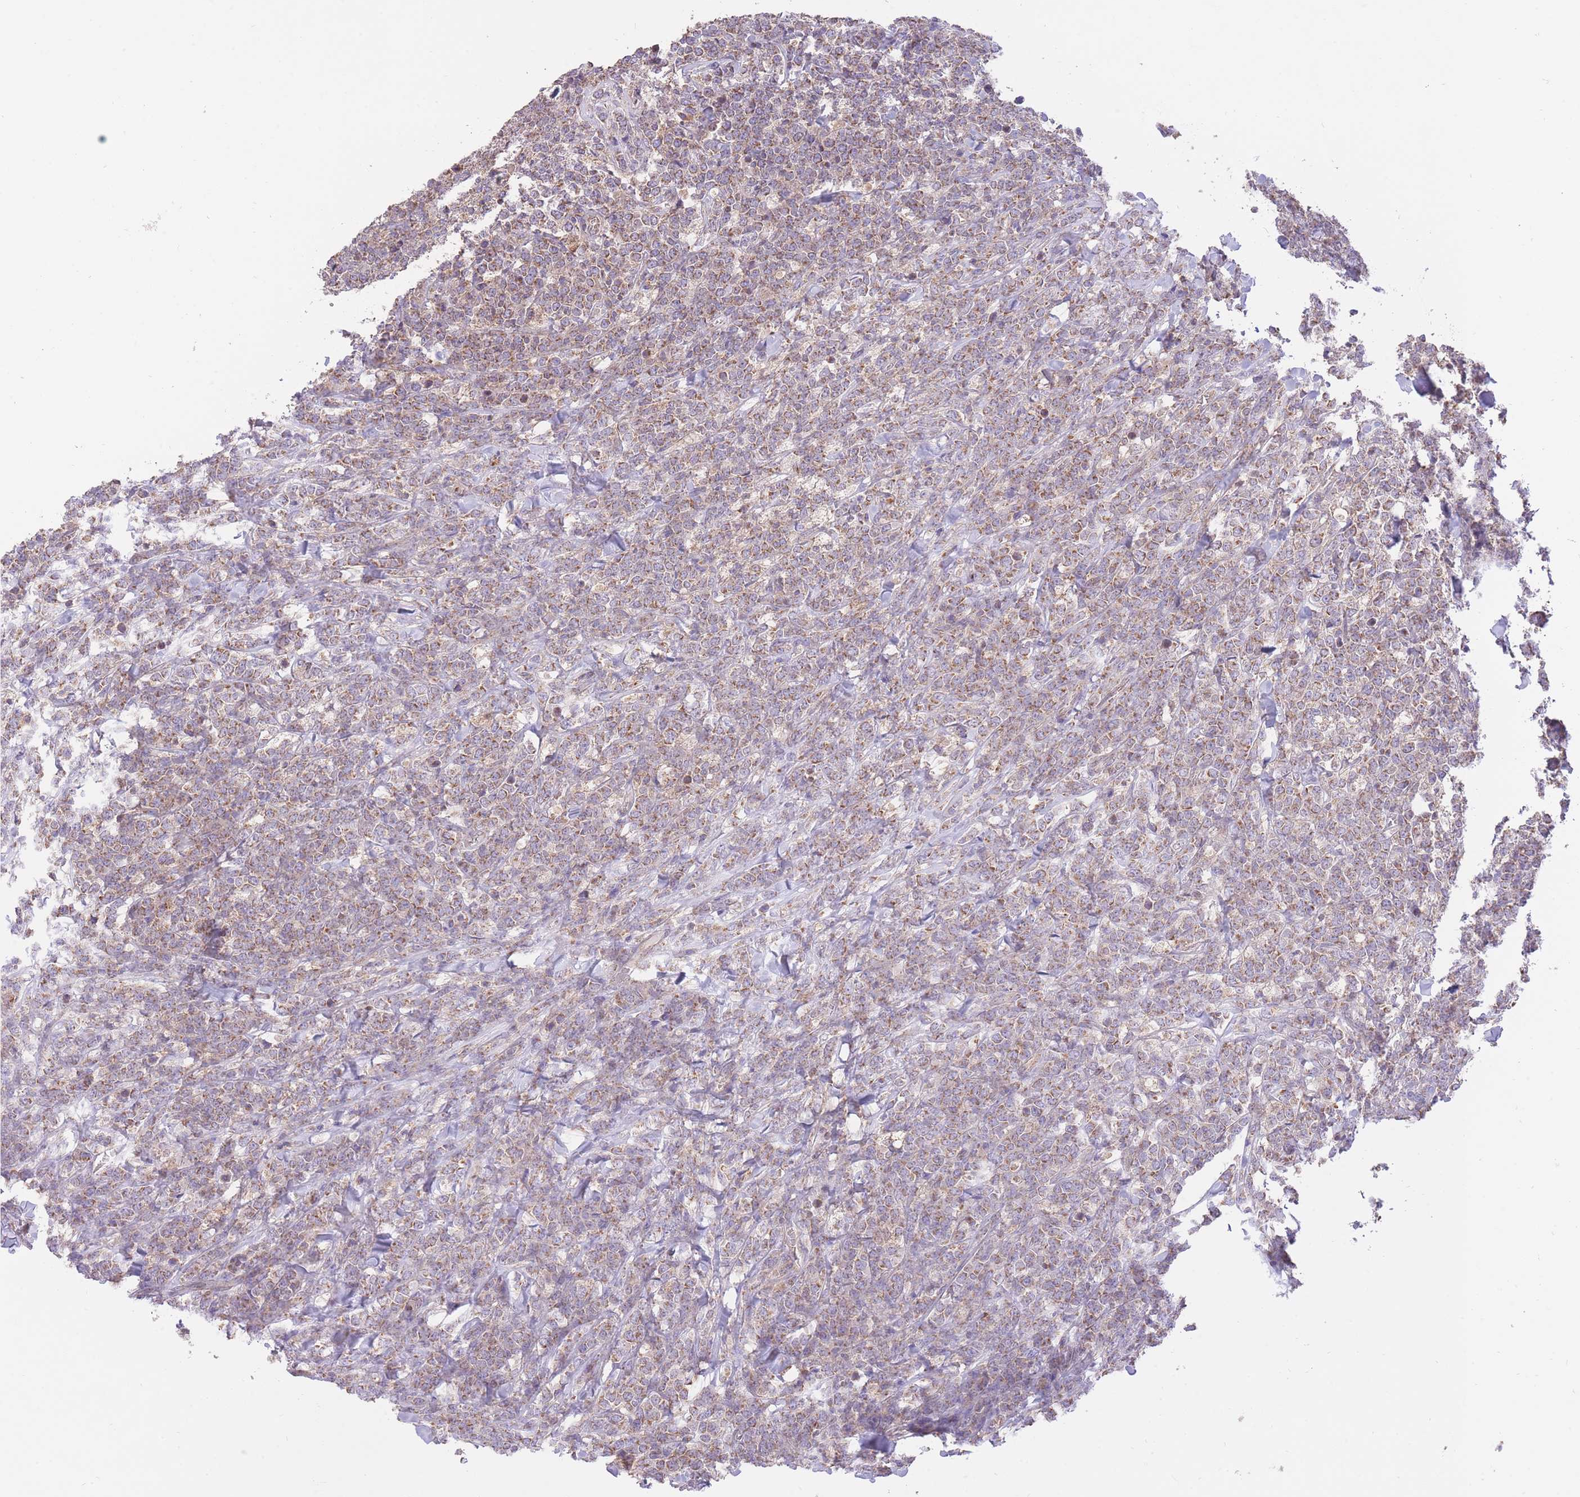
{"staining": {"intensity": "moderate", "quantity": ">75%", "location": "cytoplasmic/membranous"}, "tissue": "lymphoma", "cell_type": "Tumor cells", "image_type": "cancer", "snomed": [{"axis": "morphology", "description": "Malignant lymphoma, non-Hodgkin's type, High grade"}, {"axis": "topography", "description": "Small intestine"}], "caption": "Immunohistochemistry (IHC) histopathology image of neoplastic tissue: high-grade malignant lymphoma, non-Hodgkin's type stained using IHC reveals medium levels of moderate protein expression localized specifically in the cytoplasmic/membranous of tumor cells, appearing as a cytoplasmic/membranous brown color.", "gene": "PREP", "patient": {"sex": "male", "age": 8}}